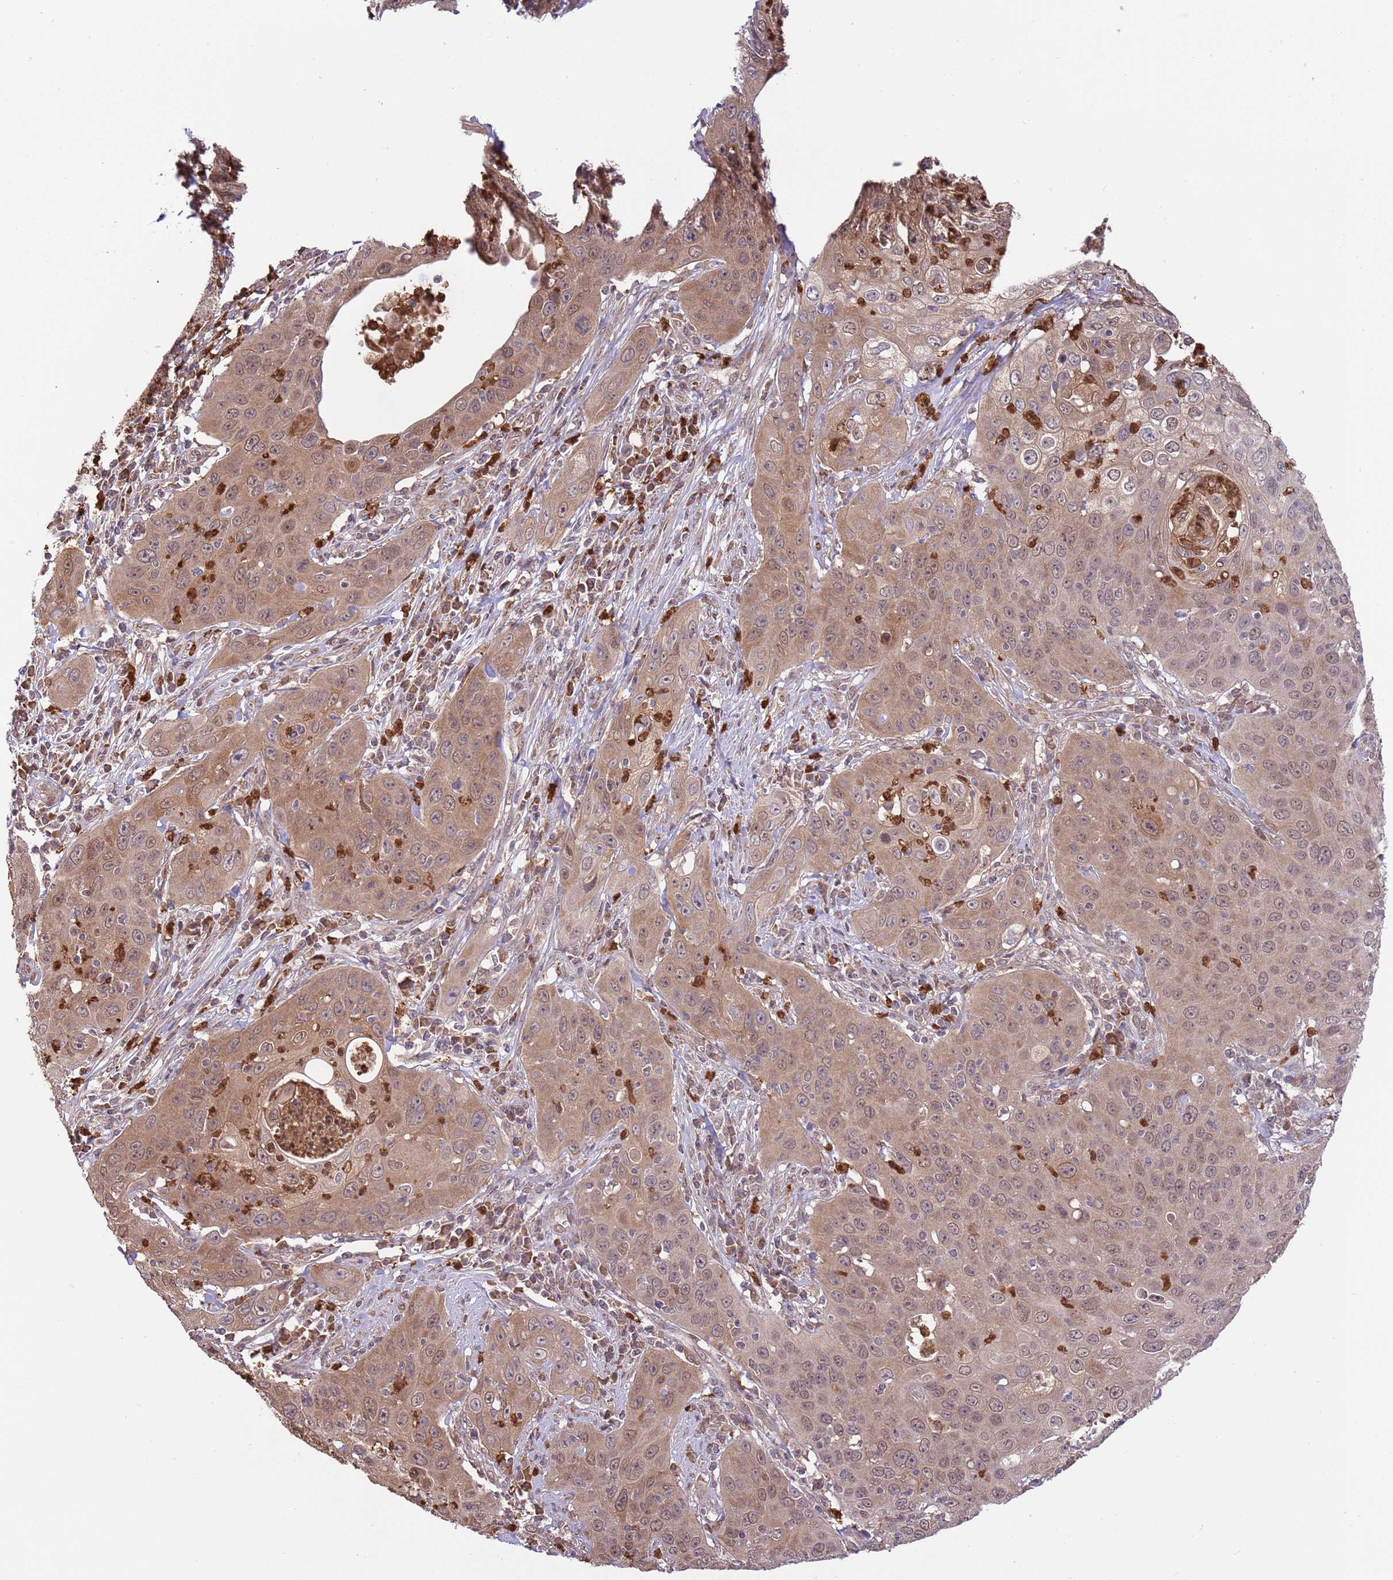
{"staining": {"intensity": "moderate", "quantity": "25%-75%", "location": "cytoplasmic/membranous,nuclear"}, "tissue": "cervical cancer", "cell_type": "Tumor cells", "image_type": "cancer", "snomed": [{"axis": "morphology", "description": "Squamous cell carcinoma, NOS"}, {"axis": "topography", "description": "Cervix"}], "caption": "DAB (3,3'-diaminobenzidine) immunohistochemical staining of human cervical cancer exhibits moderate cytoplasmic/membranous and nuclear protein expression in about 25%-75% of tumor cells.", "gene": "AMIGO1", "patient": {"sex": "female", "age": 36}}